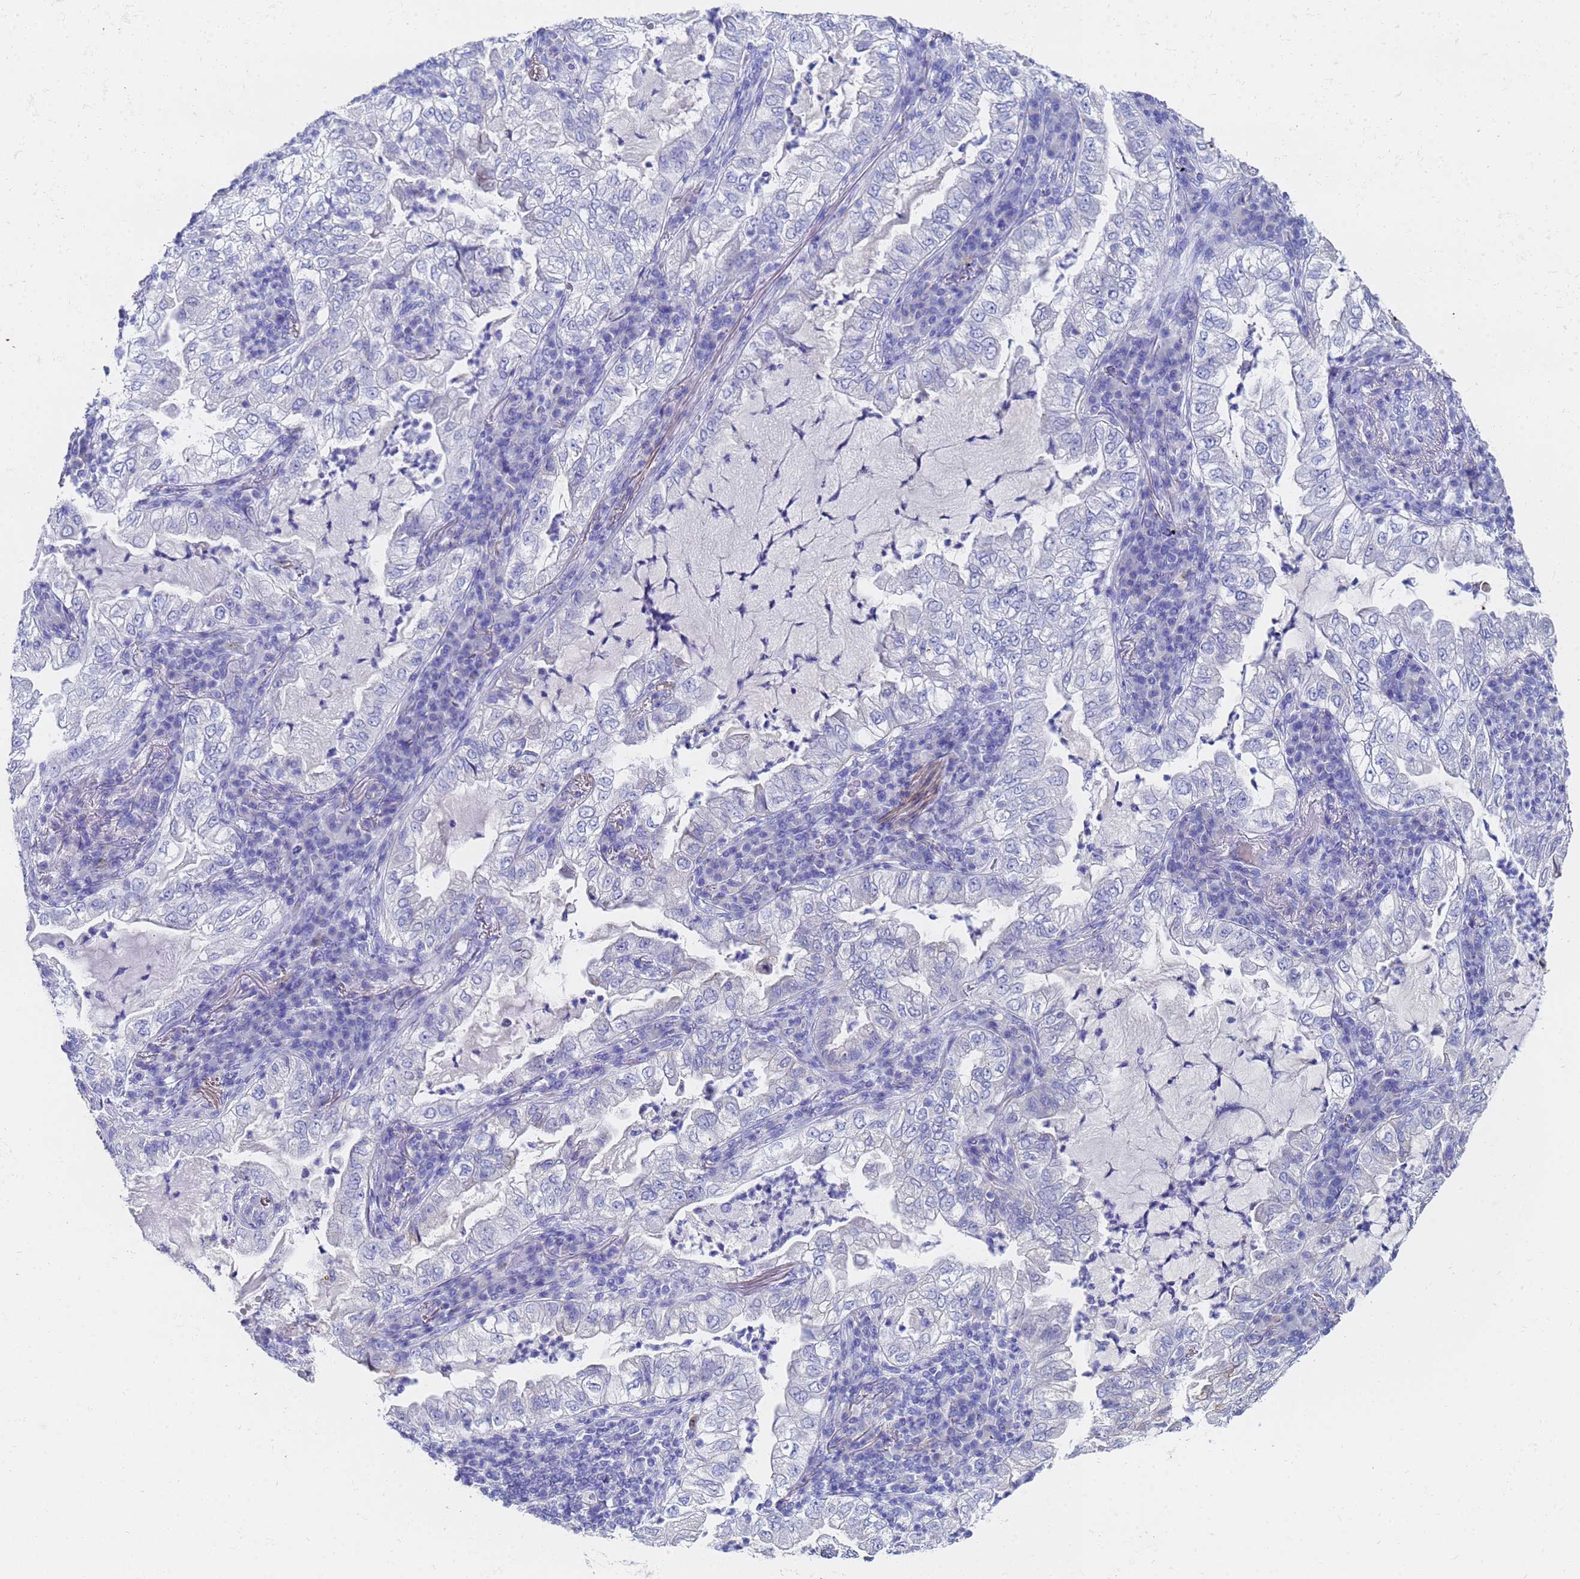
{"staining": {"intensity": "negative", "quantity": "none", "location": "none"}, "tissue": "lung cancer", "cell_type": "Tumor cells", "image_type": "cancer", "snomed": [{"axis": "morphology", "description": "Adenocarcinoma, NOS"}, {"axis": "topography", "description": "Lung"}], "caption": "The image demonstrates no significant expression in tumor cells of lung adenocarcinoma. The staining is performed using DAB (3,3'-diaminobenzidine) brown chromogen with nuclei counter-stained in using hematoxylin.", "gene": "C2orf72", "patient": {"sex": "female", "age": 73}}